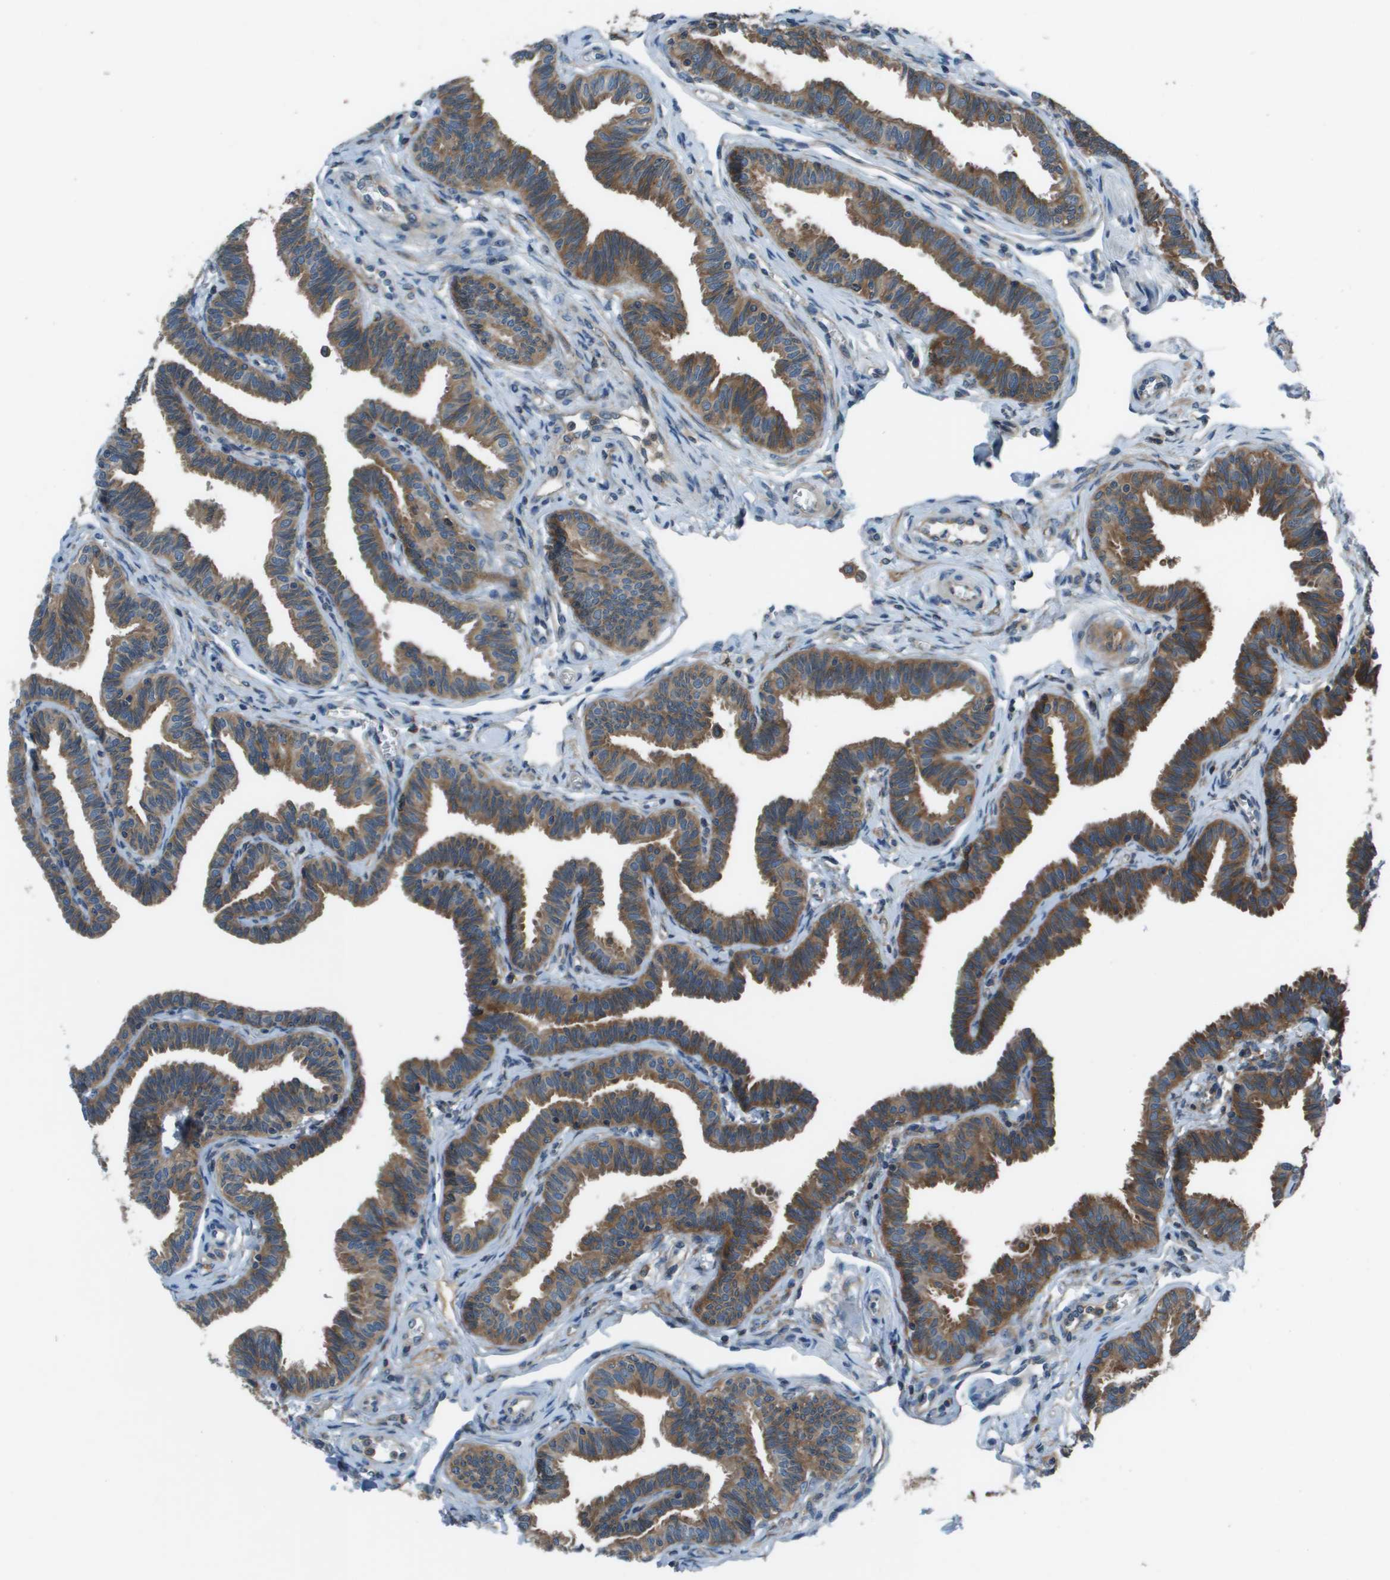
{"staining": {"intensity": "moderate", "quantity": ">75%", "location": "cytoplasmic/membranous"}, "tissue": "fallopian tube", "cell_type": "Glandular cells", "image_type": "normal", "snomed": [{"axis": "morphology", "description": "Normal tissue, NOS"}, {"axis": "topography", "description": "Fallopian tube"}, {"axis": "topography", "description": "Ovary"}], "caption": "Moderate cytoplasmic/membranous staining for a protein is identified in about >75% of glandular cells of unremarkable fallopian tube using immunohistochemistry (IHC).", "gene": "ARFGAP2", "patient": {"sex": "female", "age": 23}}